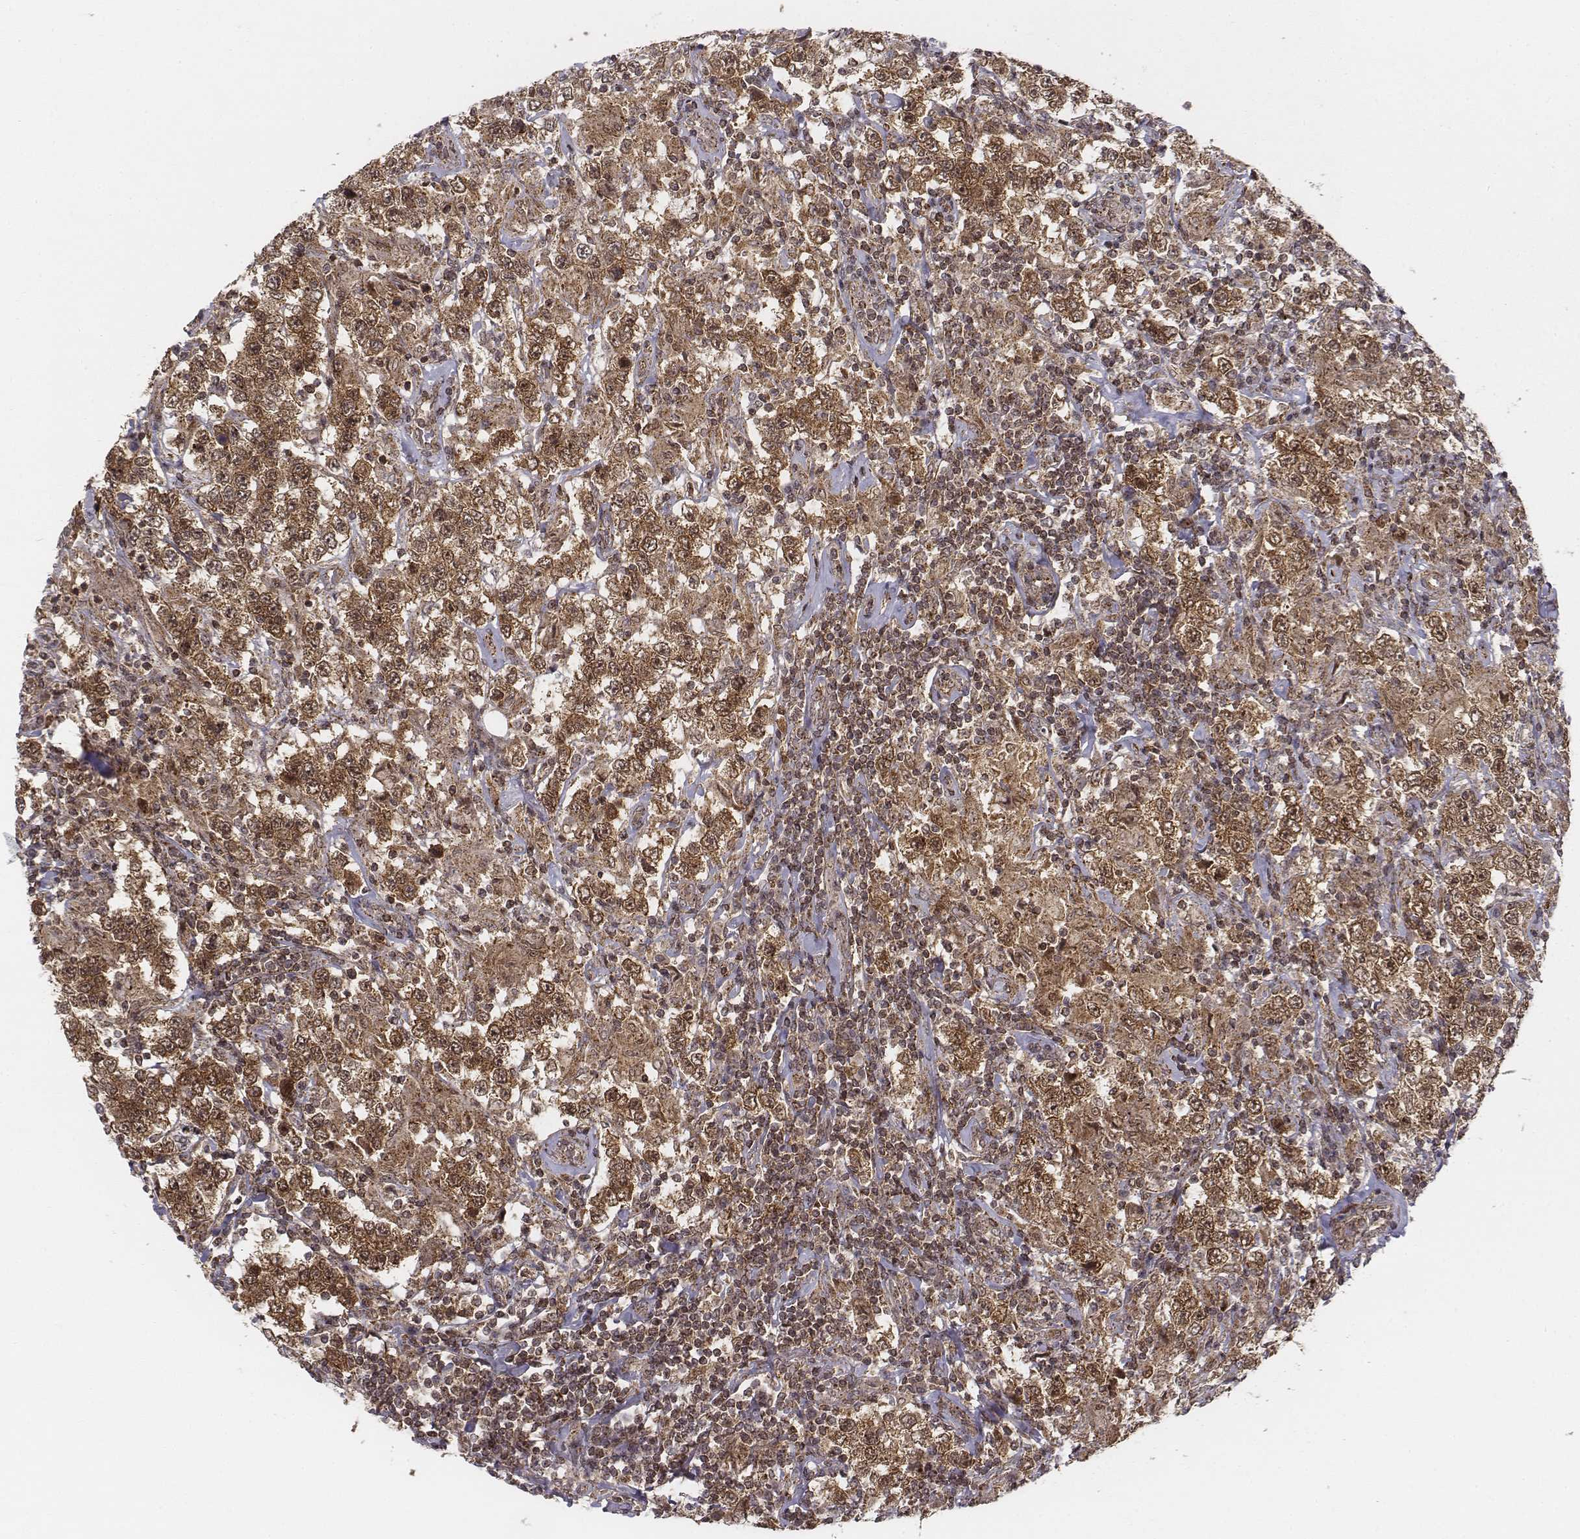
{"staining": {"intensity": "moderate", "quantity": ">75%", "location": "cytoplasmic/membranous,nuclear"}, "tissue": "testis cancer", "cell_type": "Tumor cells", "image_type": "cancer", "snomed": [{"axis": "morphology", "description": "Seminoma, NOS"}, {"axis": "morphology", "description": "Carcinoma, Embryonal, NOS"}, {"axis": "topography", "description": "Testis"}], "caption": "Immunohistochemical staining of human testis seminoma reveals medium levels of moderate cytoplasmic/membranous and nuclear staining in approximately >75% of tumor cells.", "gene": "ZFYVE19", "patient": {"sex": "male", "age": 41}}